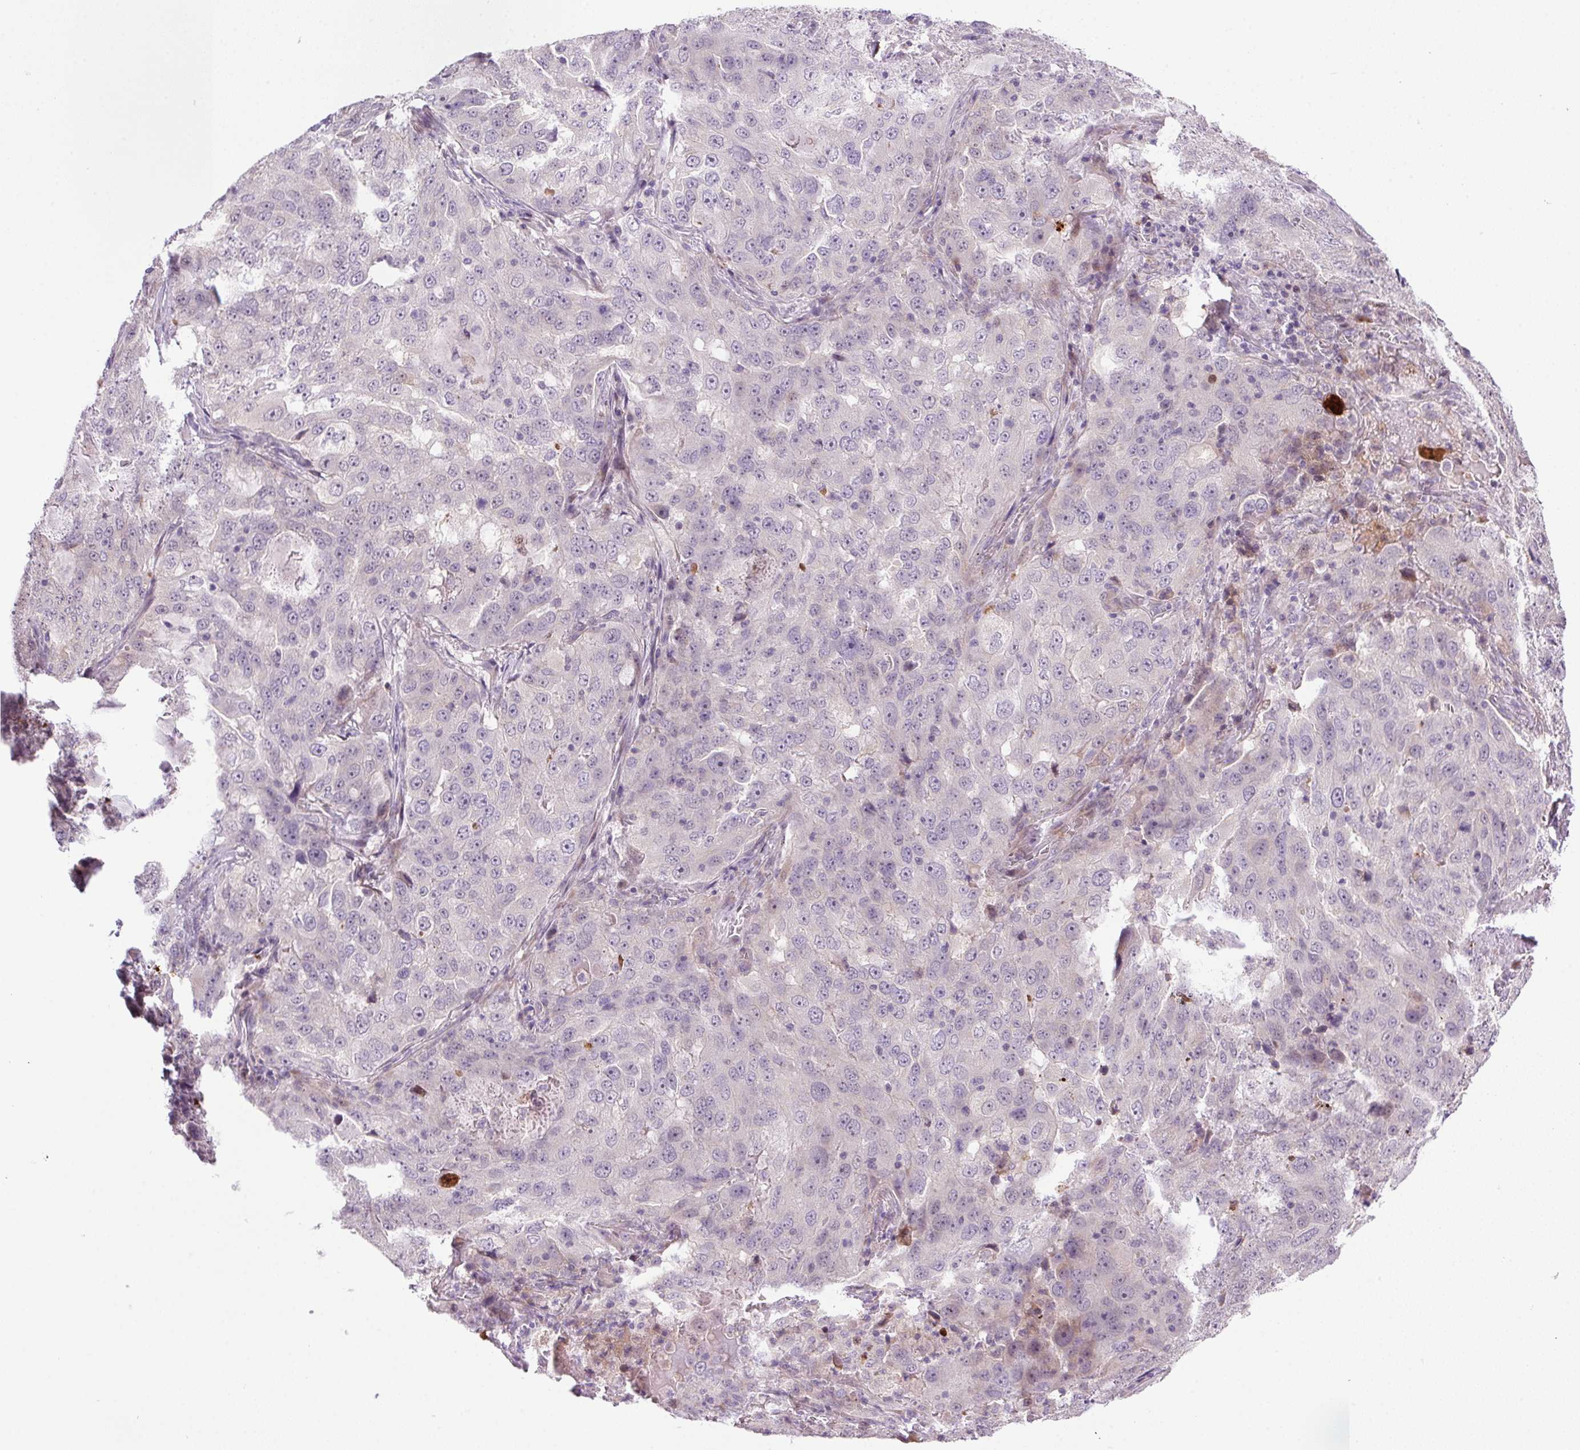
{"staining": {"intensity": "negative", "quantity": "none", "location": "none"}, "tissue": "lung cancer", "cell_type": "Tumor cells", "image_type": "cancer", "snomed": [{"axis": "morphology", "description": "Adenocarcinoma, NOS"}, {"axis": "topography", "description": "Lung"}], "caption": "This is an IHC photomicrograph of human adenocarcinoma (lung). There is no positivity in tumor cells.", "gene": "LRRTM1", "patient": {"sex": "female", "age": 61}}